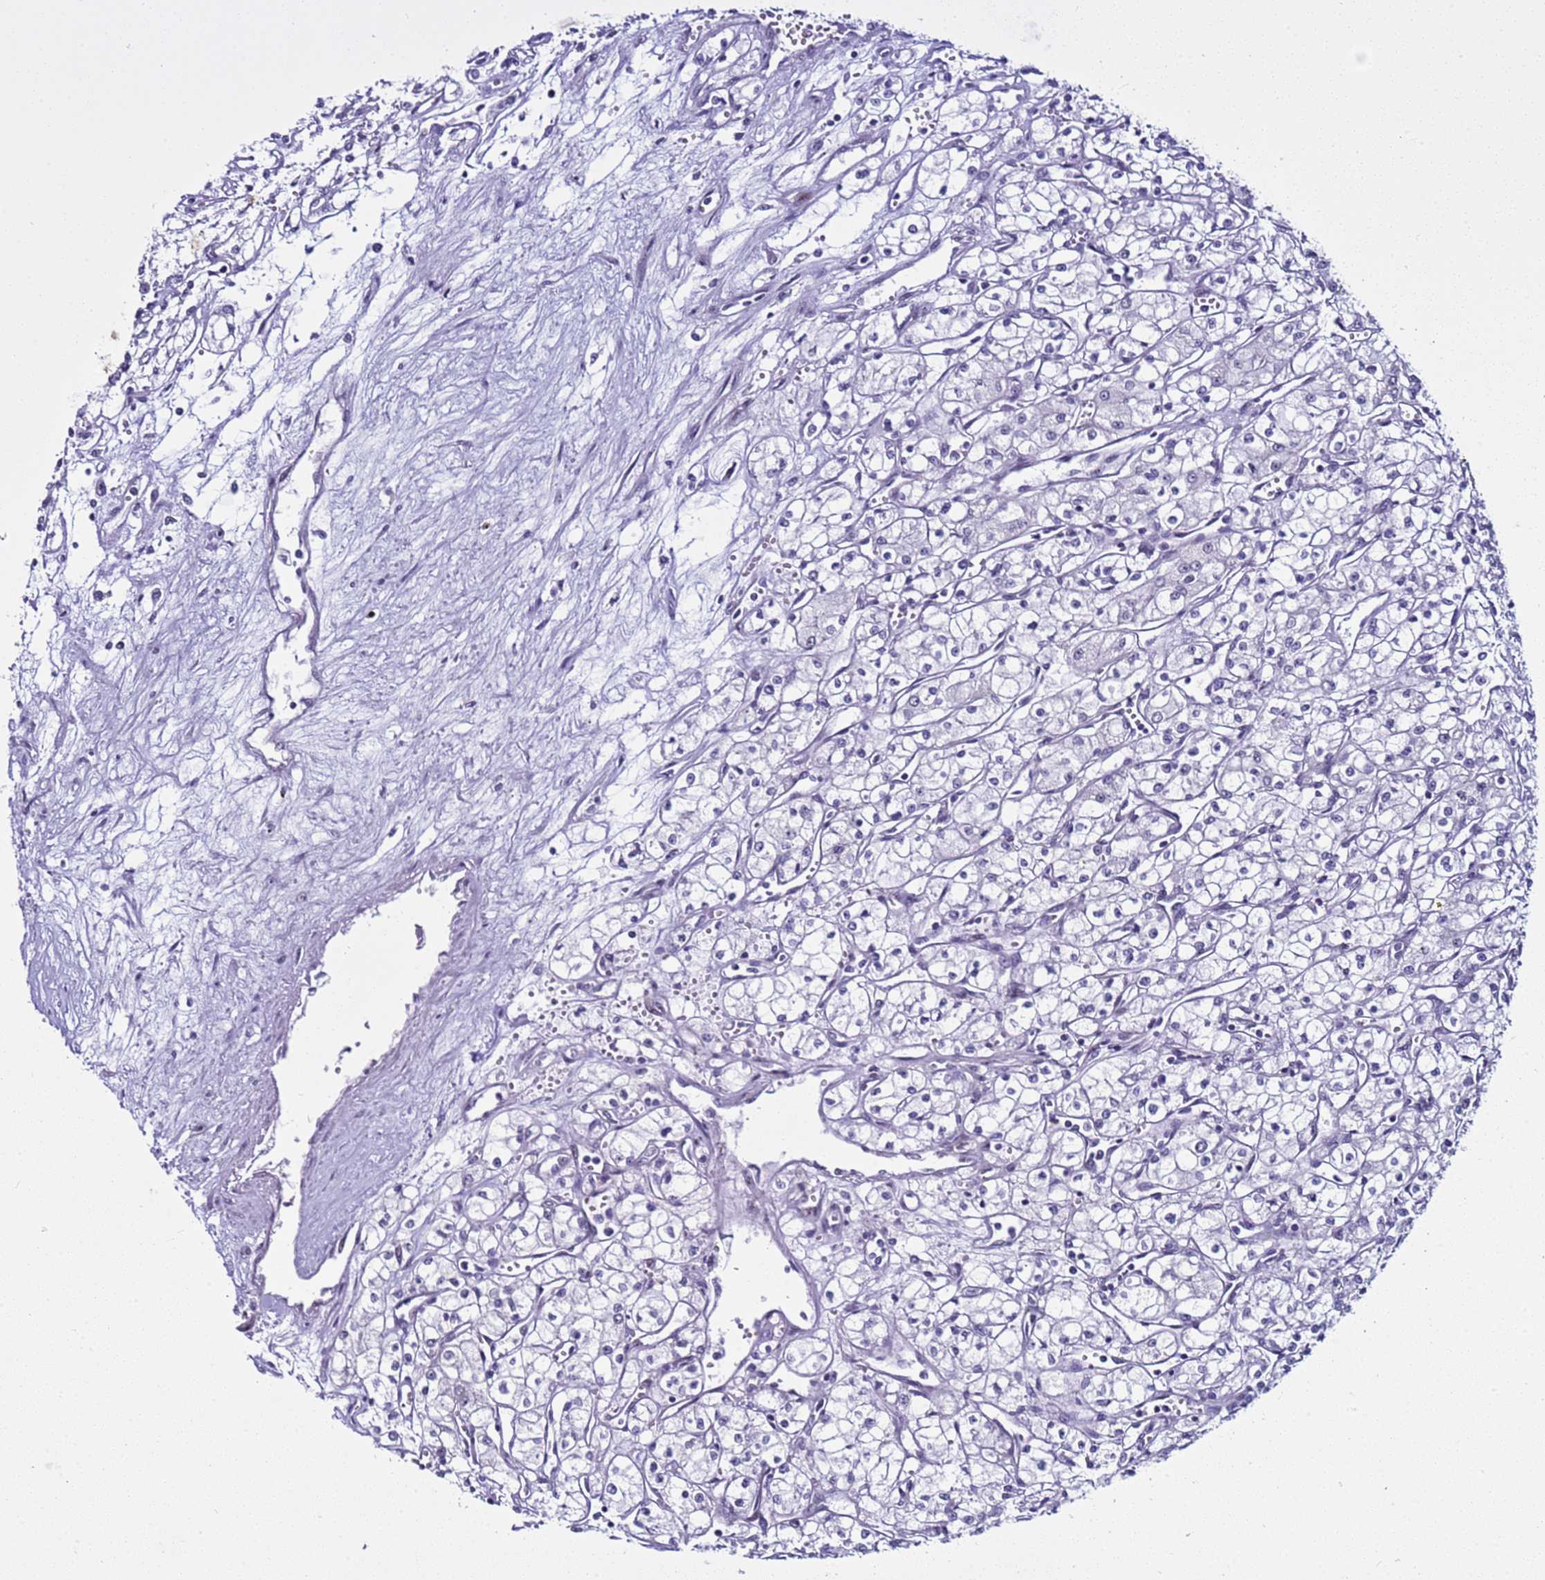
{"staining": {"intensity": "negative", "quantity": "none", "location": "none"}, "tissue": "renal cancer", "cell_type": "Tumor cells", "image_type": "cancer", "snomed": [{"axis": "morphology", "description": "Adenocarcinoma, NOS"}, {"axis": "topography", "description": "Kidney"}], "caption": "Immunohistochemical staining of human adenocarcinoma (renal) exhibits no significant expression in tumor cells. (Immunohistochemistry, brightfield microscopy, high magnification).", "gene": "LRRC10B", "patient": {"sex": "male", "age": 59}}